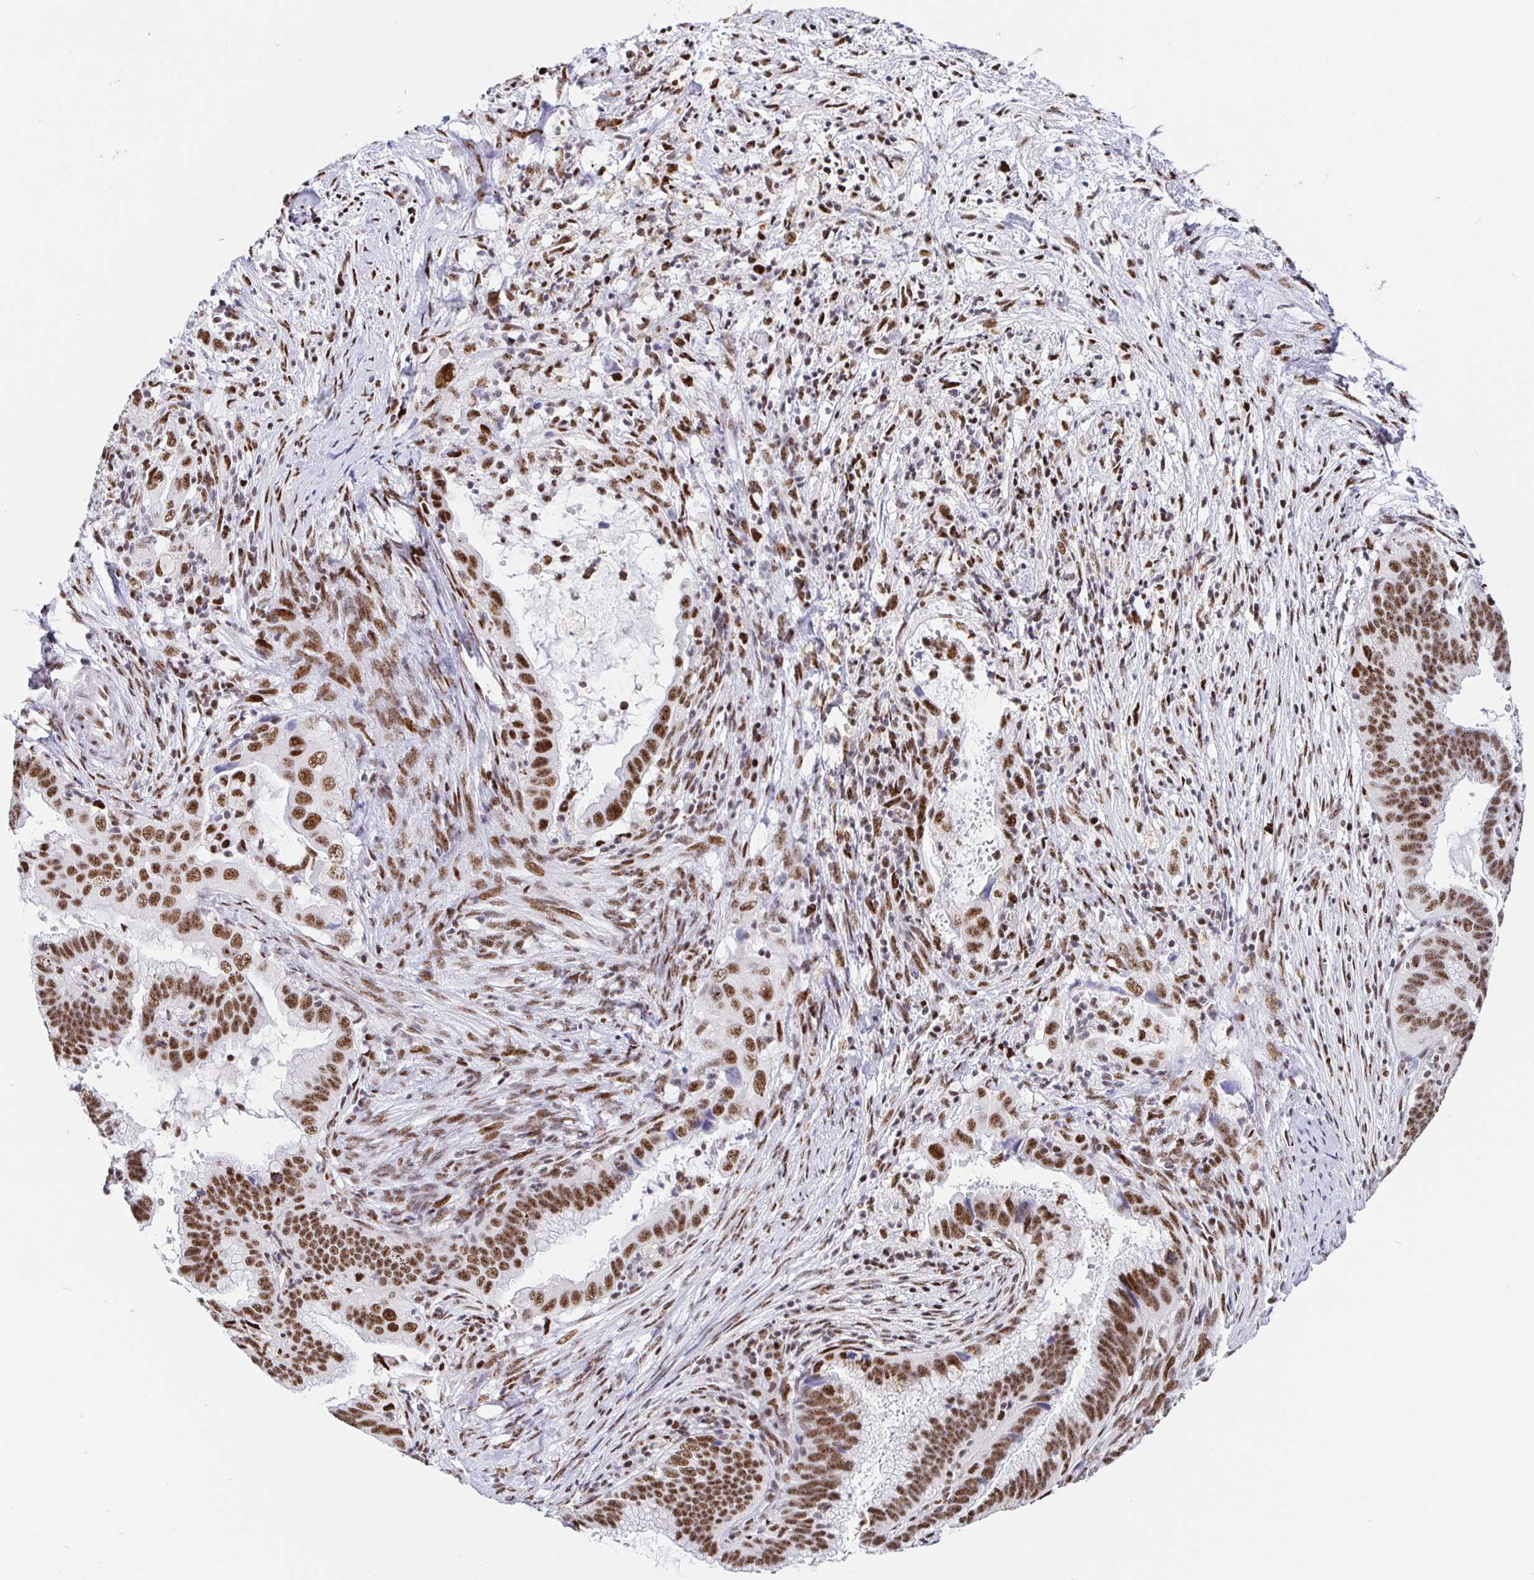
{"staining": {"intensity": "moderate", "quantity": ">75%", "location": "nuclear"}, "tissue": "cervical cancer", "cell_type": "Tumor cells", "image_type": "cancer", "snomed": [{"axis": "morphology", "description": "Adenocarcinoma, NOS"}, {"axis": "topography", "description": "Cervix"}], "caption": "Human cervical cancer stained for a protein (brown) reveals moderate nuclear positive expression in approximately >75% of tumor cells.", "gene": "SETD5", "patient": {"sex": "female", "age": 56}}